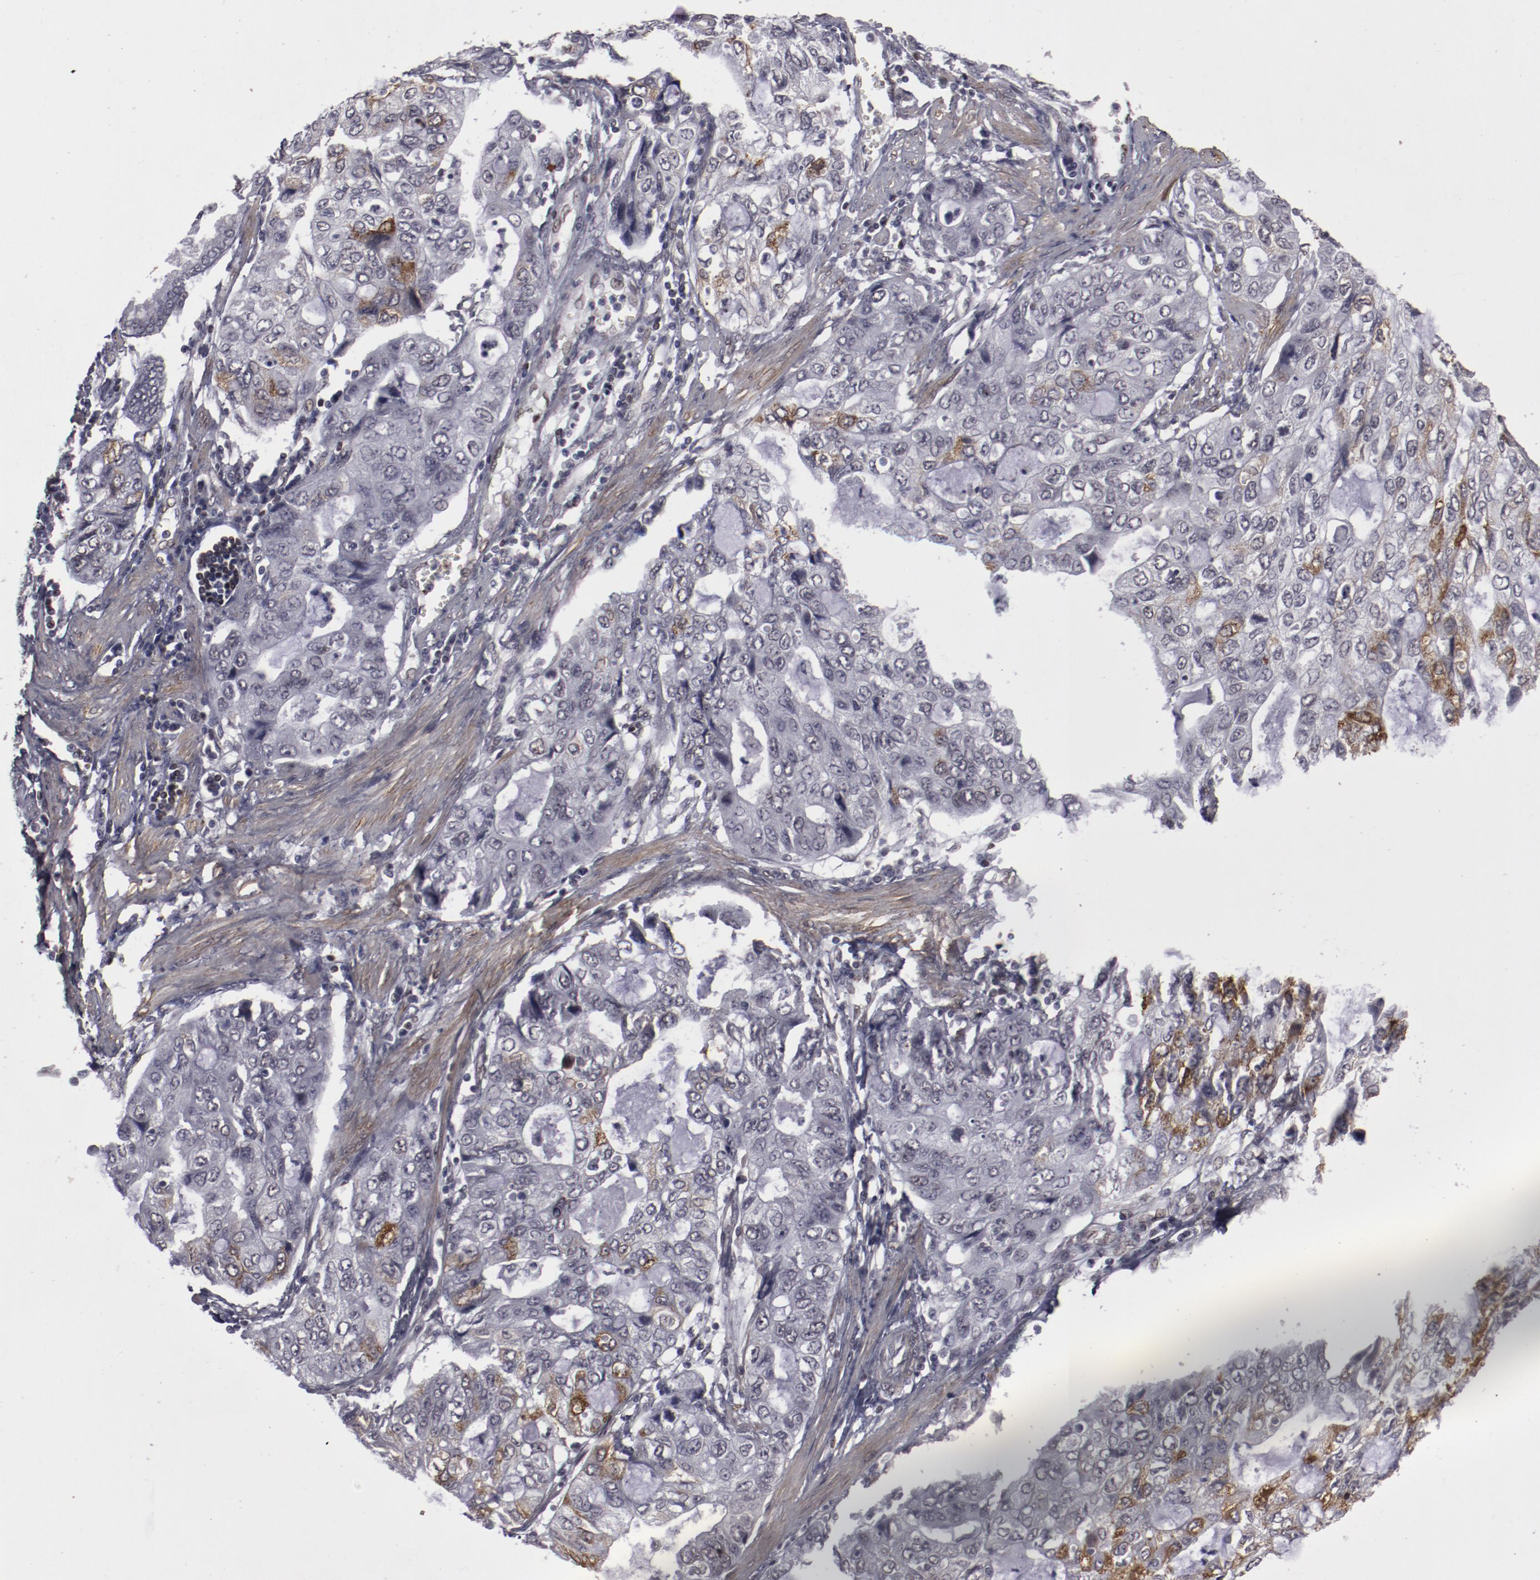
{"staining": {"intensity": "negative", "quantity": "none", "location": "none"}, "tissue": "stomach cancer", "cell_type": "Tumor cells", "image_type": "cancer", "snomed": [{"axis": "morphology", "description": "Adenocarcinoma, NOS"}, {"axis": "topography", "description": "Stomach, upper"}], "caption": "High magnification brightfield microscopy of stomach adenocarcinoma stained with DAB (brown) and counterstained with hematoxylin (blue): tumor cells show no significant positivity.", "gene": "LEF1", "patient": {"sex": "female", "age": 52}}